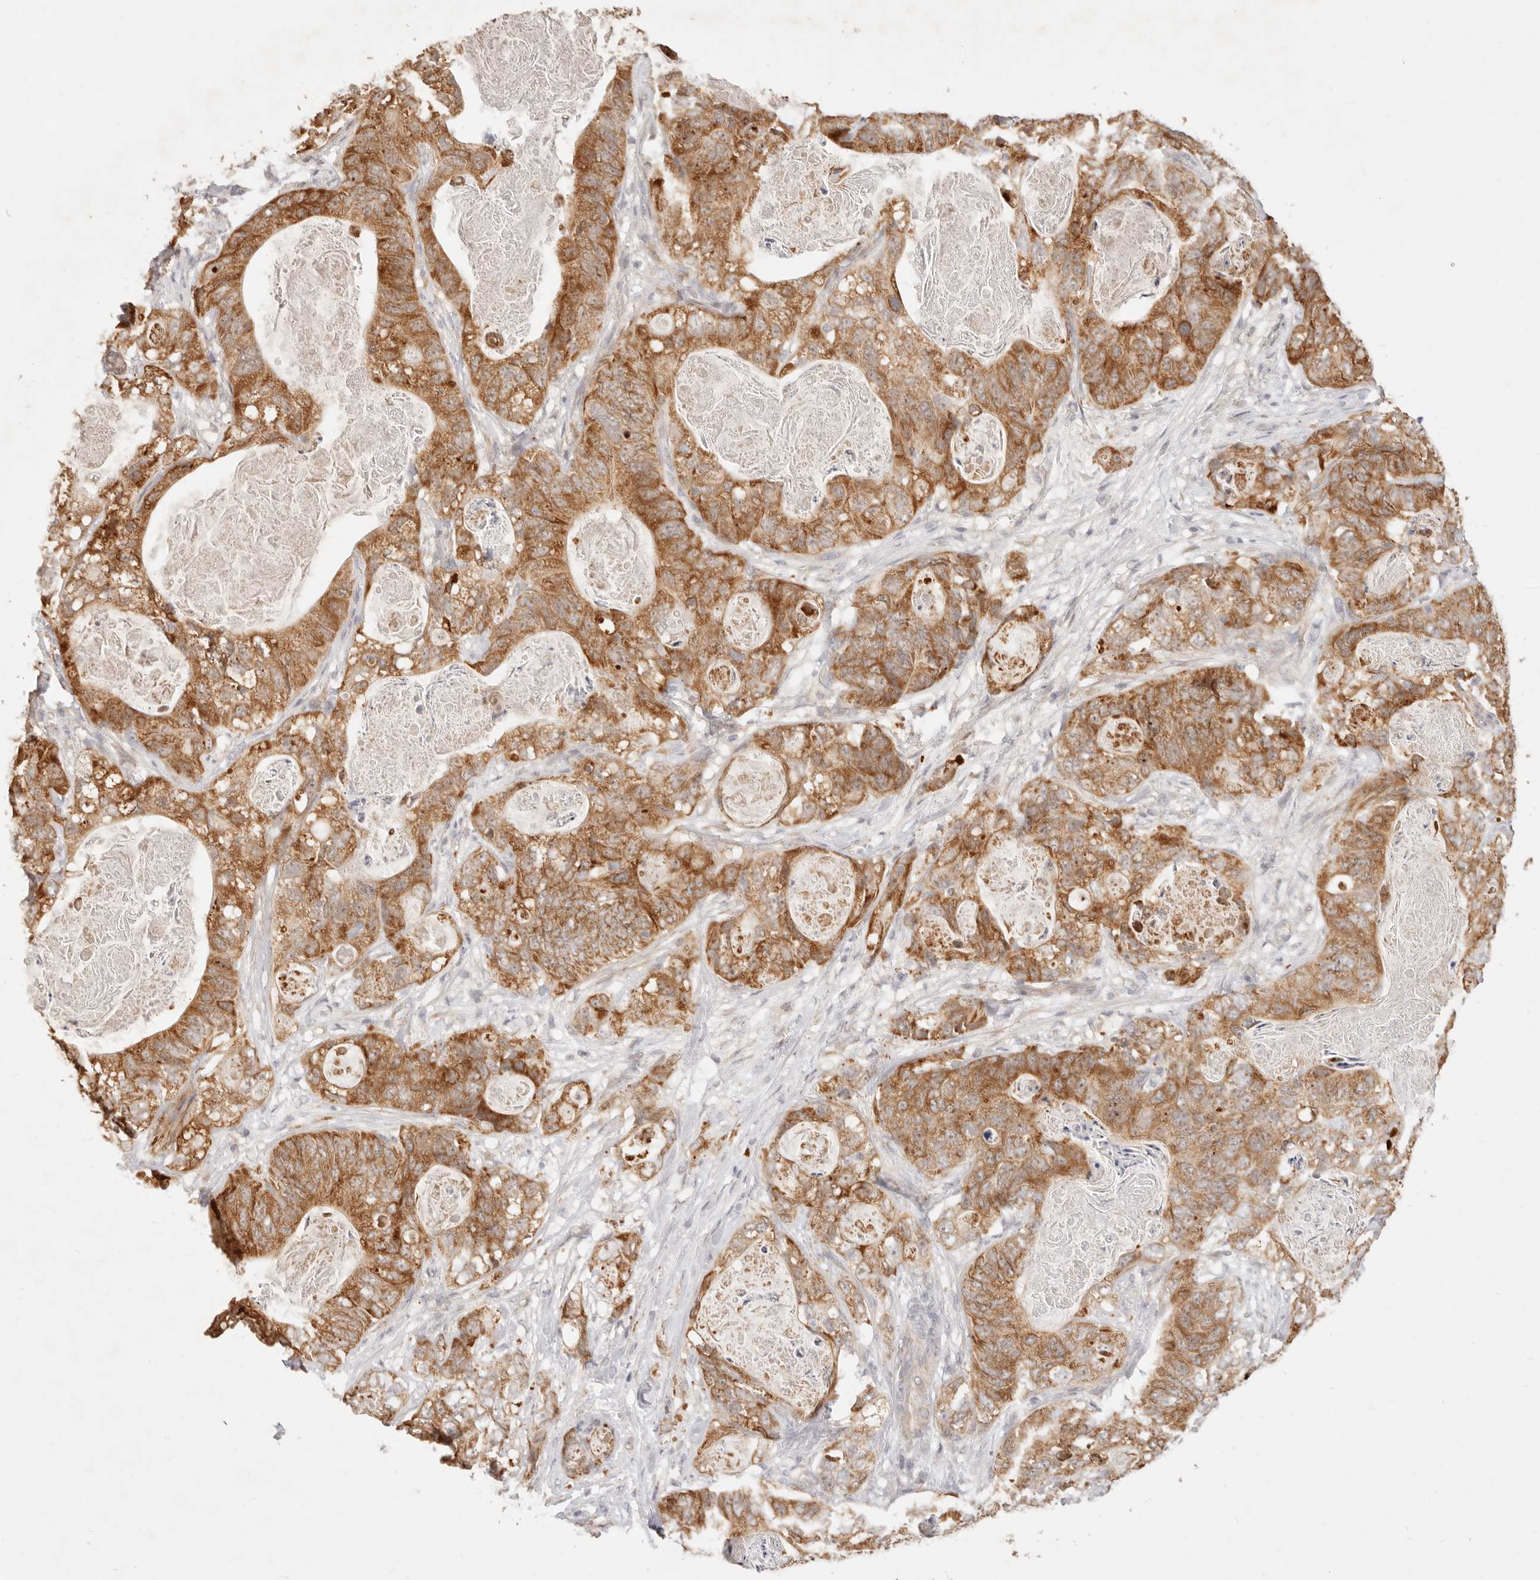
{"staining": {"intensity": "moderate", "quantity": ">75%", "location": "cytoplasmic/membranous"}, "tissue": "stomach cancer", "cell_type": "Tumor cells", "image_type": "cancer", "snomed": [{"axis": "morphology", "description": "Normal tissue, NOS"}, {"axis": "morphology", "description": "Adenocarcinoma, NOS"}, {"axis": "topography", "description": "Stomach"}], "caption": "An image of human stomach cancer (adenocarcinoma) stained for a protein displays moderate cytoplasmic/membranous brown staining in tumor cells.", "gene": "RUBCNL", "patient": {"sex": "female", "age": 89}}